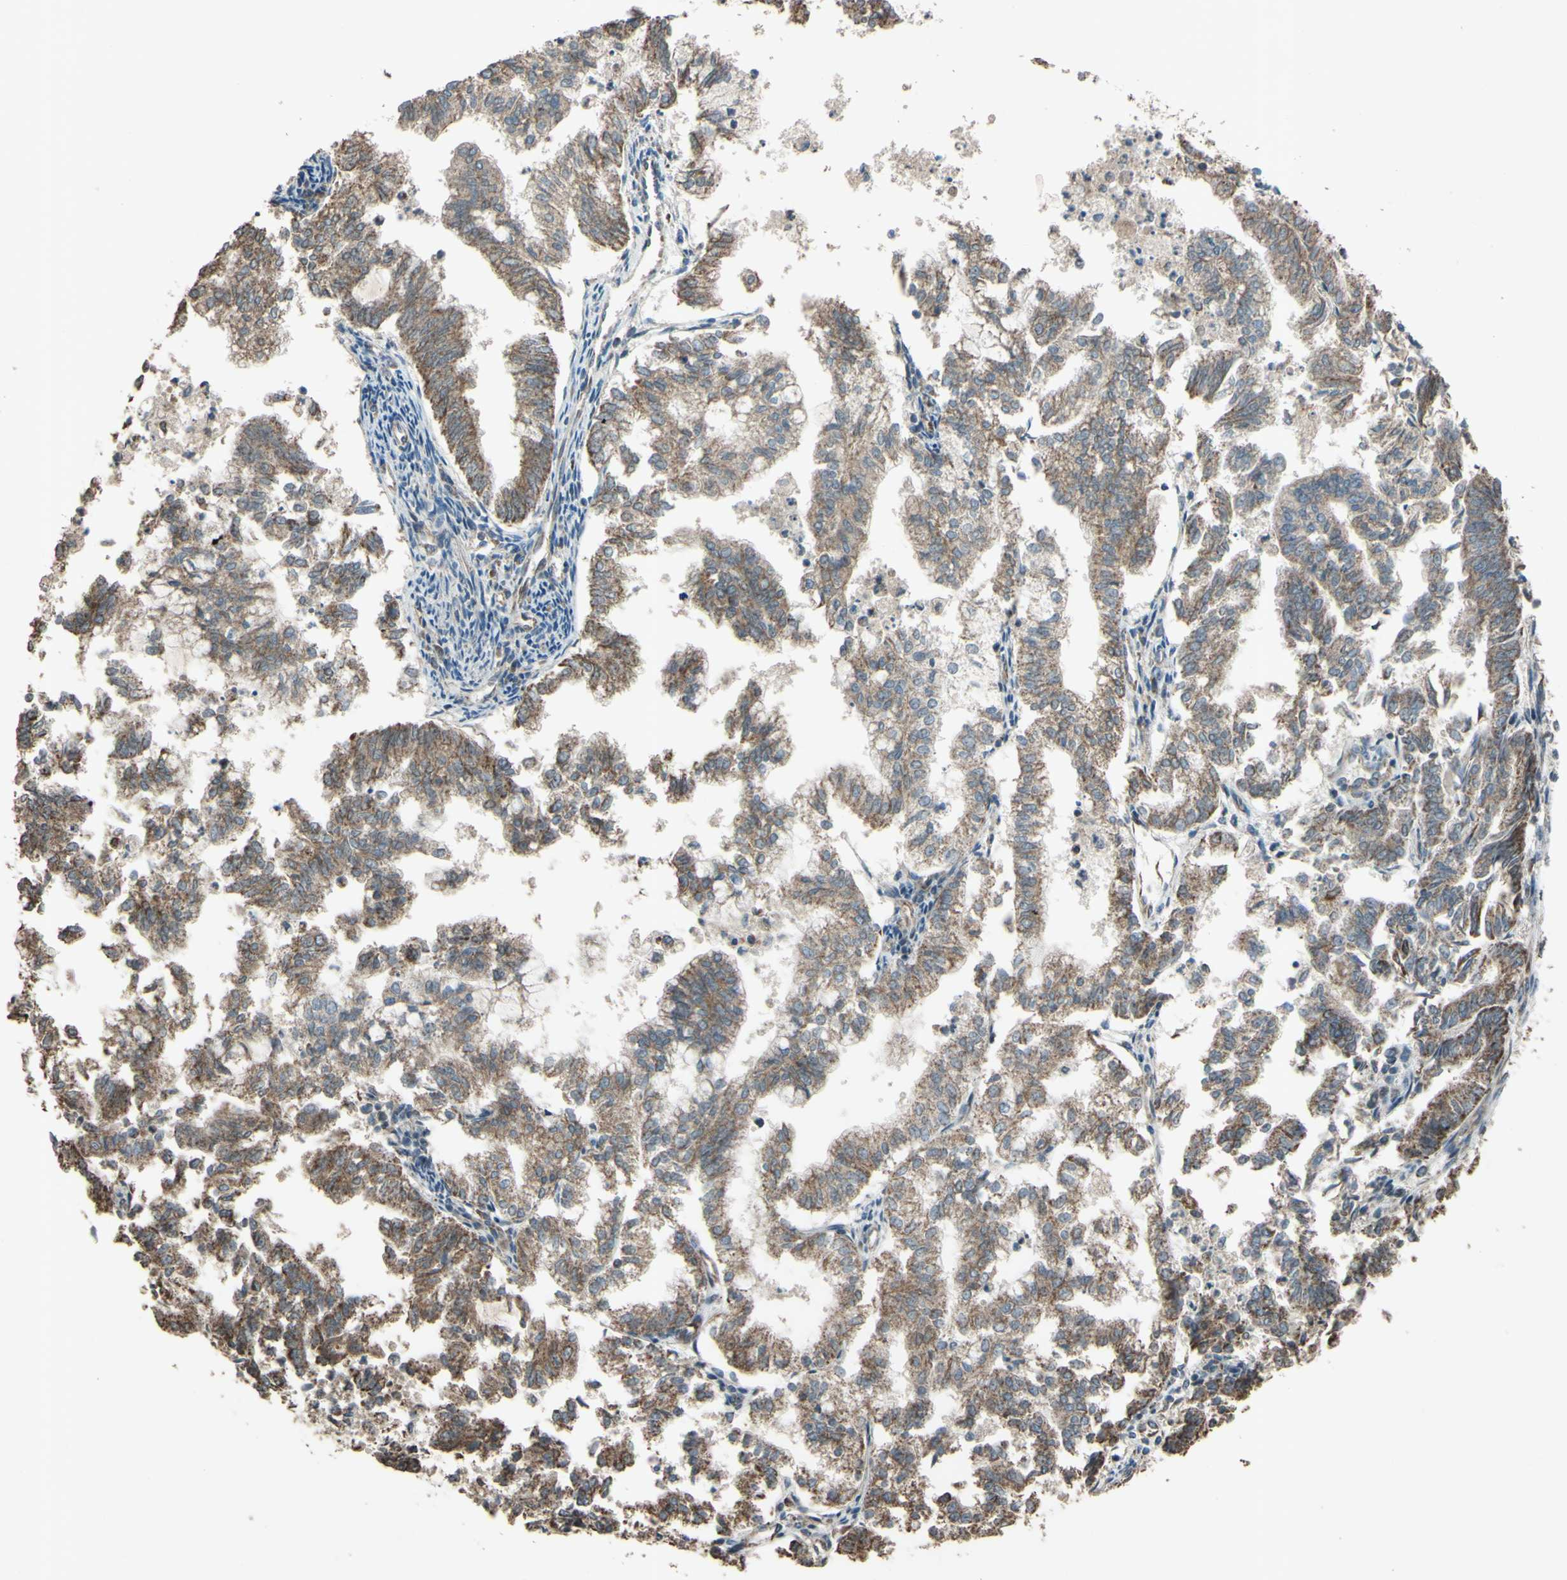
{"staining": {"intensity": "moderate", "quantity": ">75%", "location": "cytoplasmic/membranous"}, "tissue": "endometrial cancer", "cell_type": "Tumor cells", "image_type": "cancer", "snomed": [{"axis": "morphology", "description": "Necrosis, NOS"}, {"axis": "morphology", "description": "Adenocarcinoma, NOS"}, {"axis": "topography", "description": "Endometrium"}], "caption": "Adenocarcinoma (endometrial) stained for a protein reveals moderate cytoplasmic/membranous positivity in tumor cells.", "gene": "ACOT8", "patient": {"sex": "female", "age": 79}}